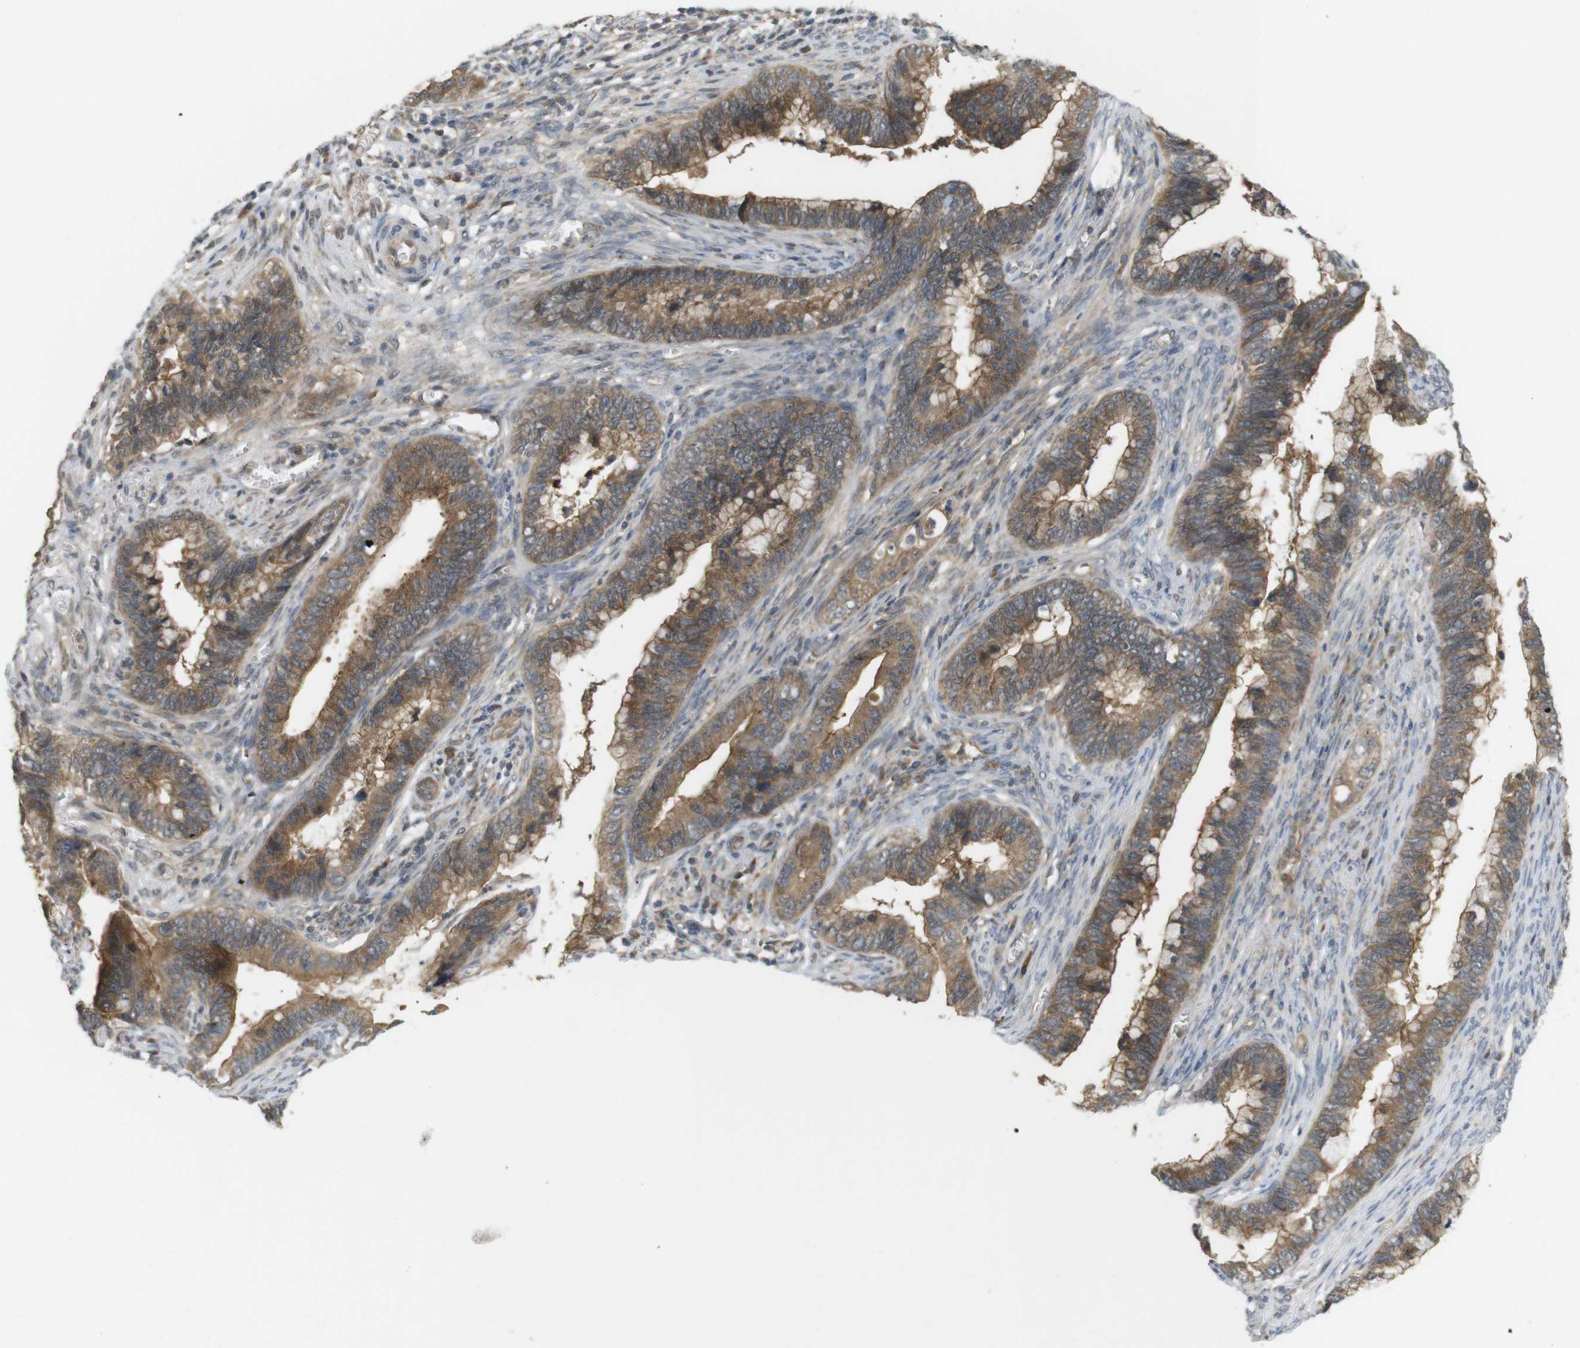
{"staining": {"intensity": "moderate", "quantity": ">75%", "location": "cytoplasmic/membranous"}, "tissue": "cervical cancer", "cell_type": "Tumor cells", "image_type": "cancer", "snomed": [{"axis": "morphology", "description": "Adenocarcinoma, NOS"}, {"axis": "topography", "description": "Cervix"}], "caption": "High-power microscopy captured an immunohistochemistry (IHC) histopathology image of cervical adenocarcinoma, revealing moderate cytoplasmic/membranous staining in approximately >75% of tumor cells.", "gene": "RNF130", "patient": {"sex": "female", "age": 44}}